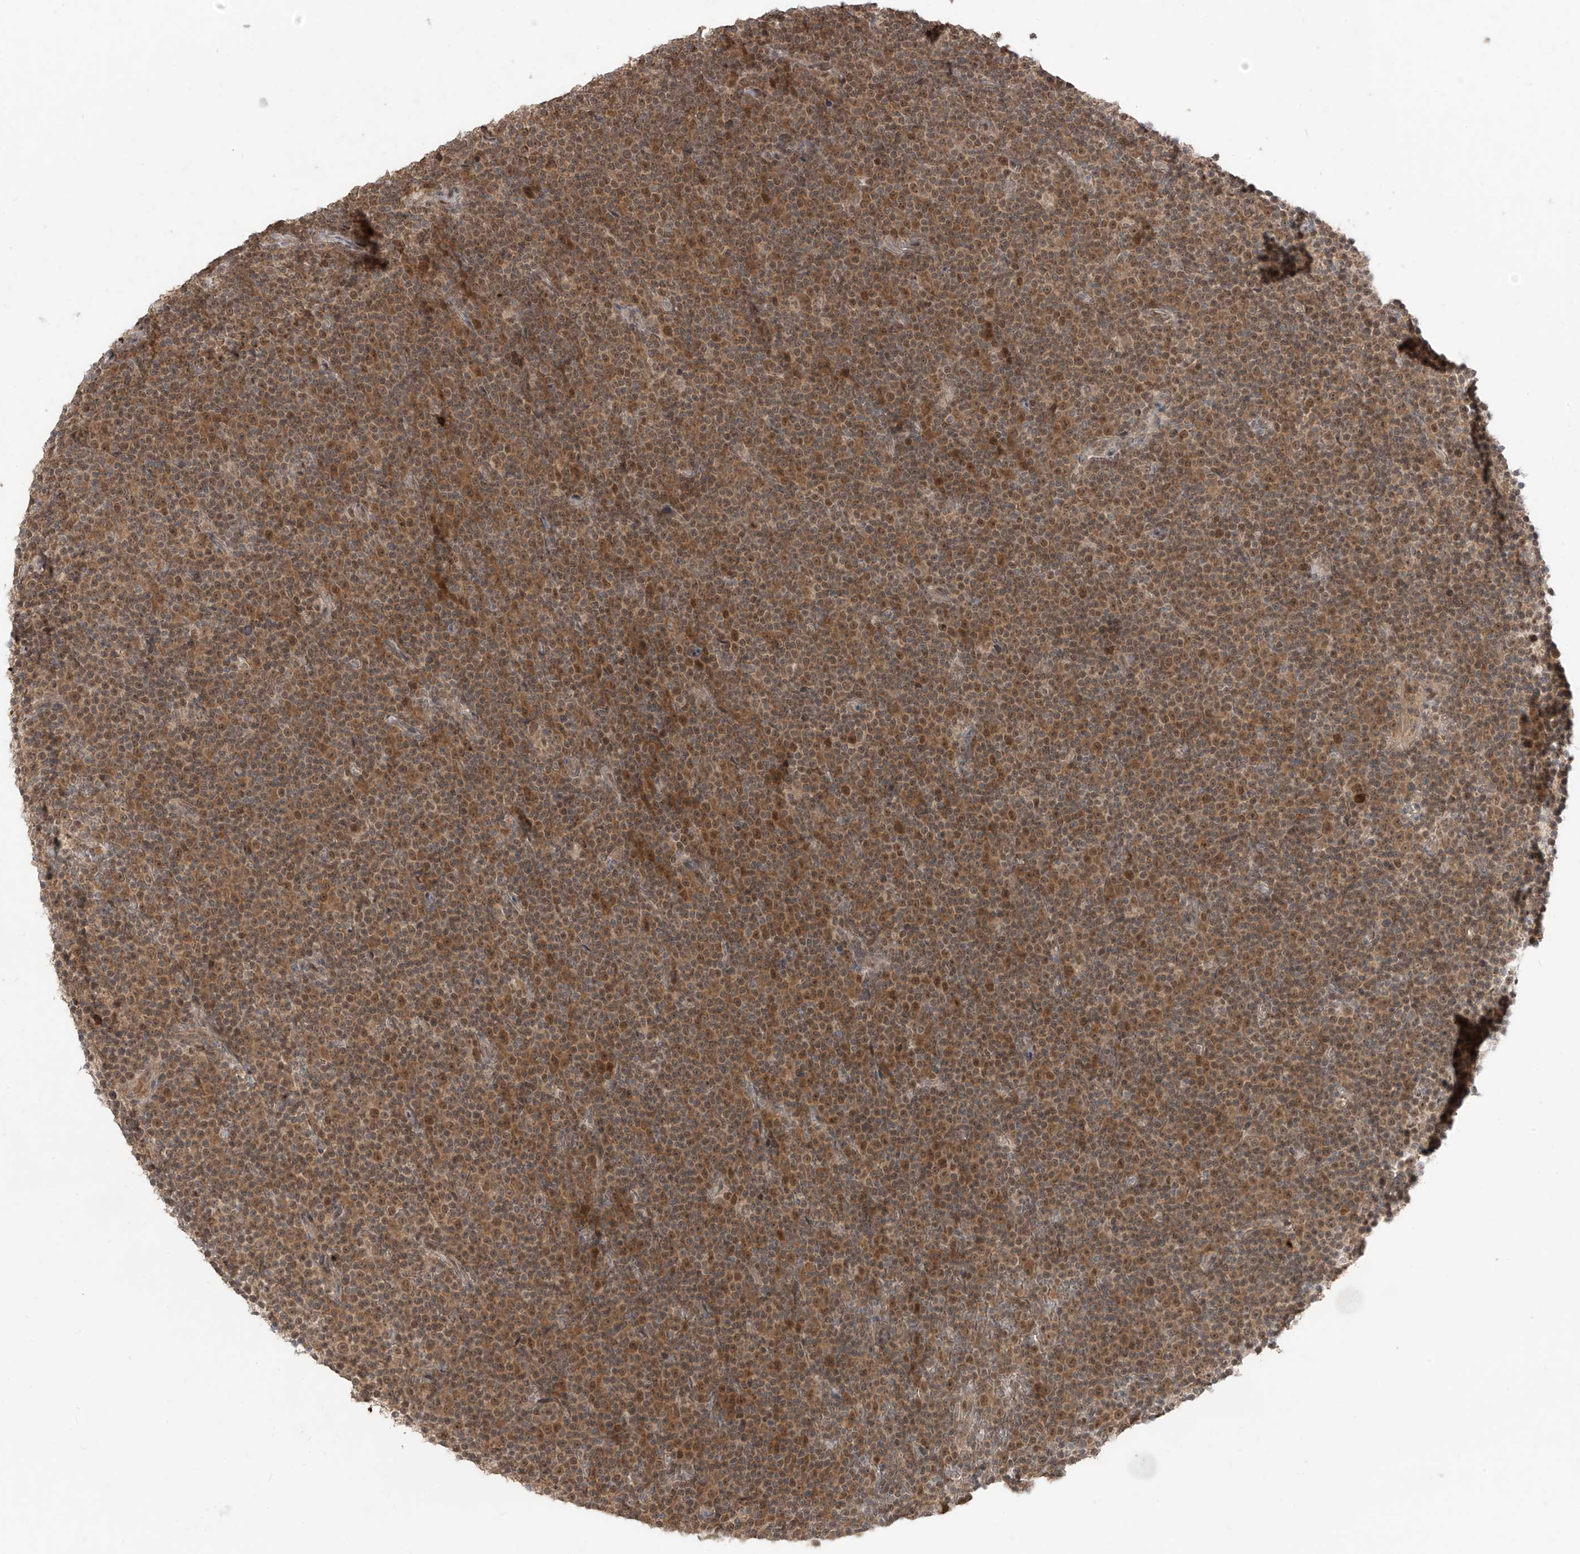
{"staining": {"intensity": "moderate", "quantity": "25%-75%", "location": "cytoplasmic/membranous,nuclear"}, "tissue": "lymphoma", "cell_type": "Tumor cells", "image_type": "cancer", "snomed": [{"axis": "morphology", "description": "Malignant lymphoma, non-Hodgkin's type, Low grade"}, {"axis": "topography", "description": "Lymph node"}], "caption": "Low-grade malignant lymphoma, non-Hodgkin's type stained with DAB (3,3'-diaminobenzidine) immunohistochemistry demonstrates medium levels of moderate cytoplasmic/membranous and nuclear staining in approximately 25%-75% of tumor cells. (IHC, brightfield microscopy, high magnification).", "gene": "COLGALT2", "patient": {"sex": "female", "age": 67}}